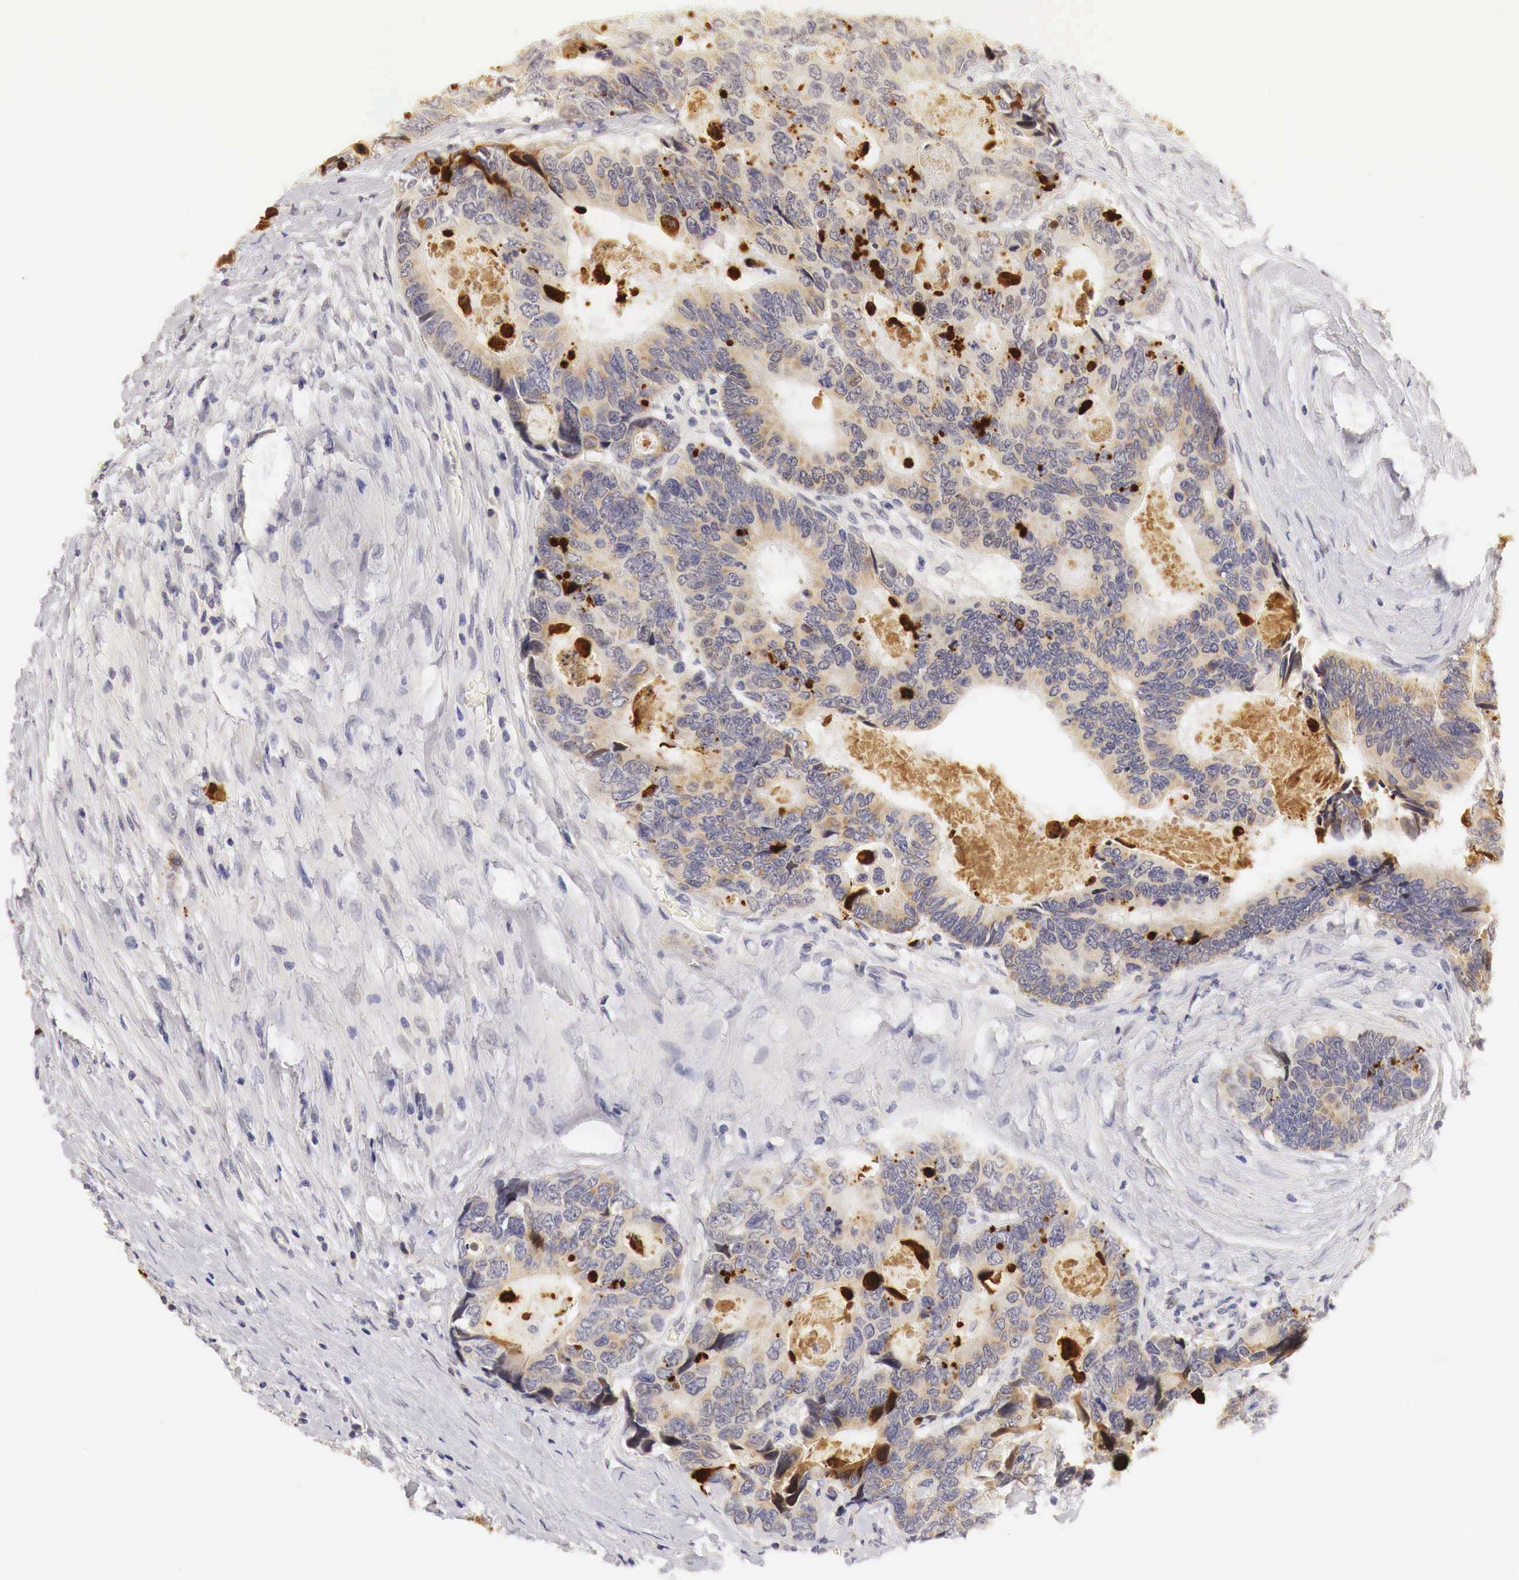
{"staining": {"intensity": "weak", "quantity": "25%-75%", "location": "cytoplasmic/membranous"}, "tissue": "colorectal cancer", "cell_type": "Tumor cells", "image_type": "cancer", "snomed": [{"axis": "morphology", "description": "Adenocarcinoma, NOS"}, {"axis": "topography", "description": "Rectum"}], "caption": "Immunohistochemistry photomicrograph of colorectal adenocarcinoma stained for a protein (brown), which displays low levels of weak cytoplasmic/membranous staining in about 25%-75% of tumor cells.", "gene": "CASP3", "patient": {"sex": "female", "age": 67}}